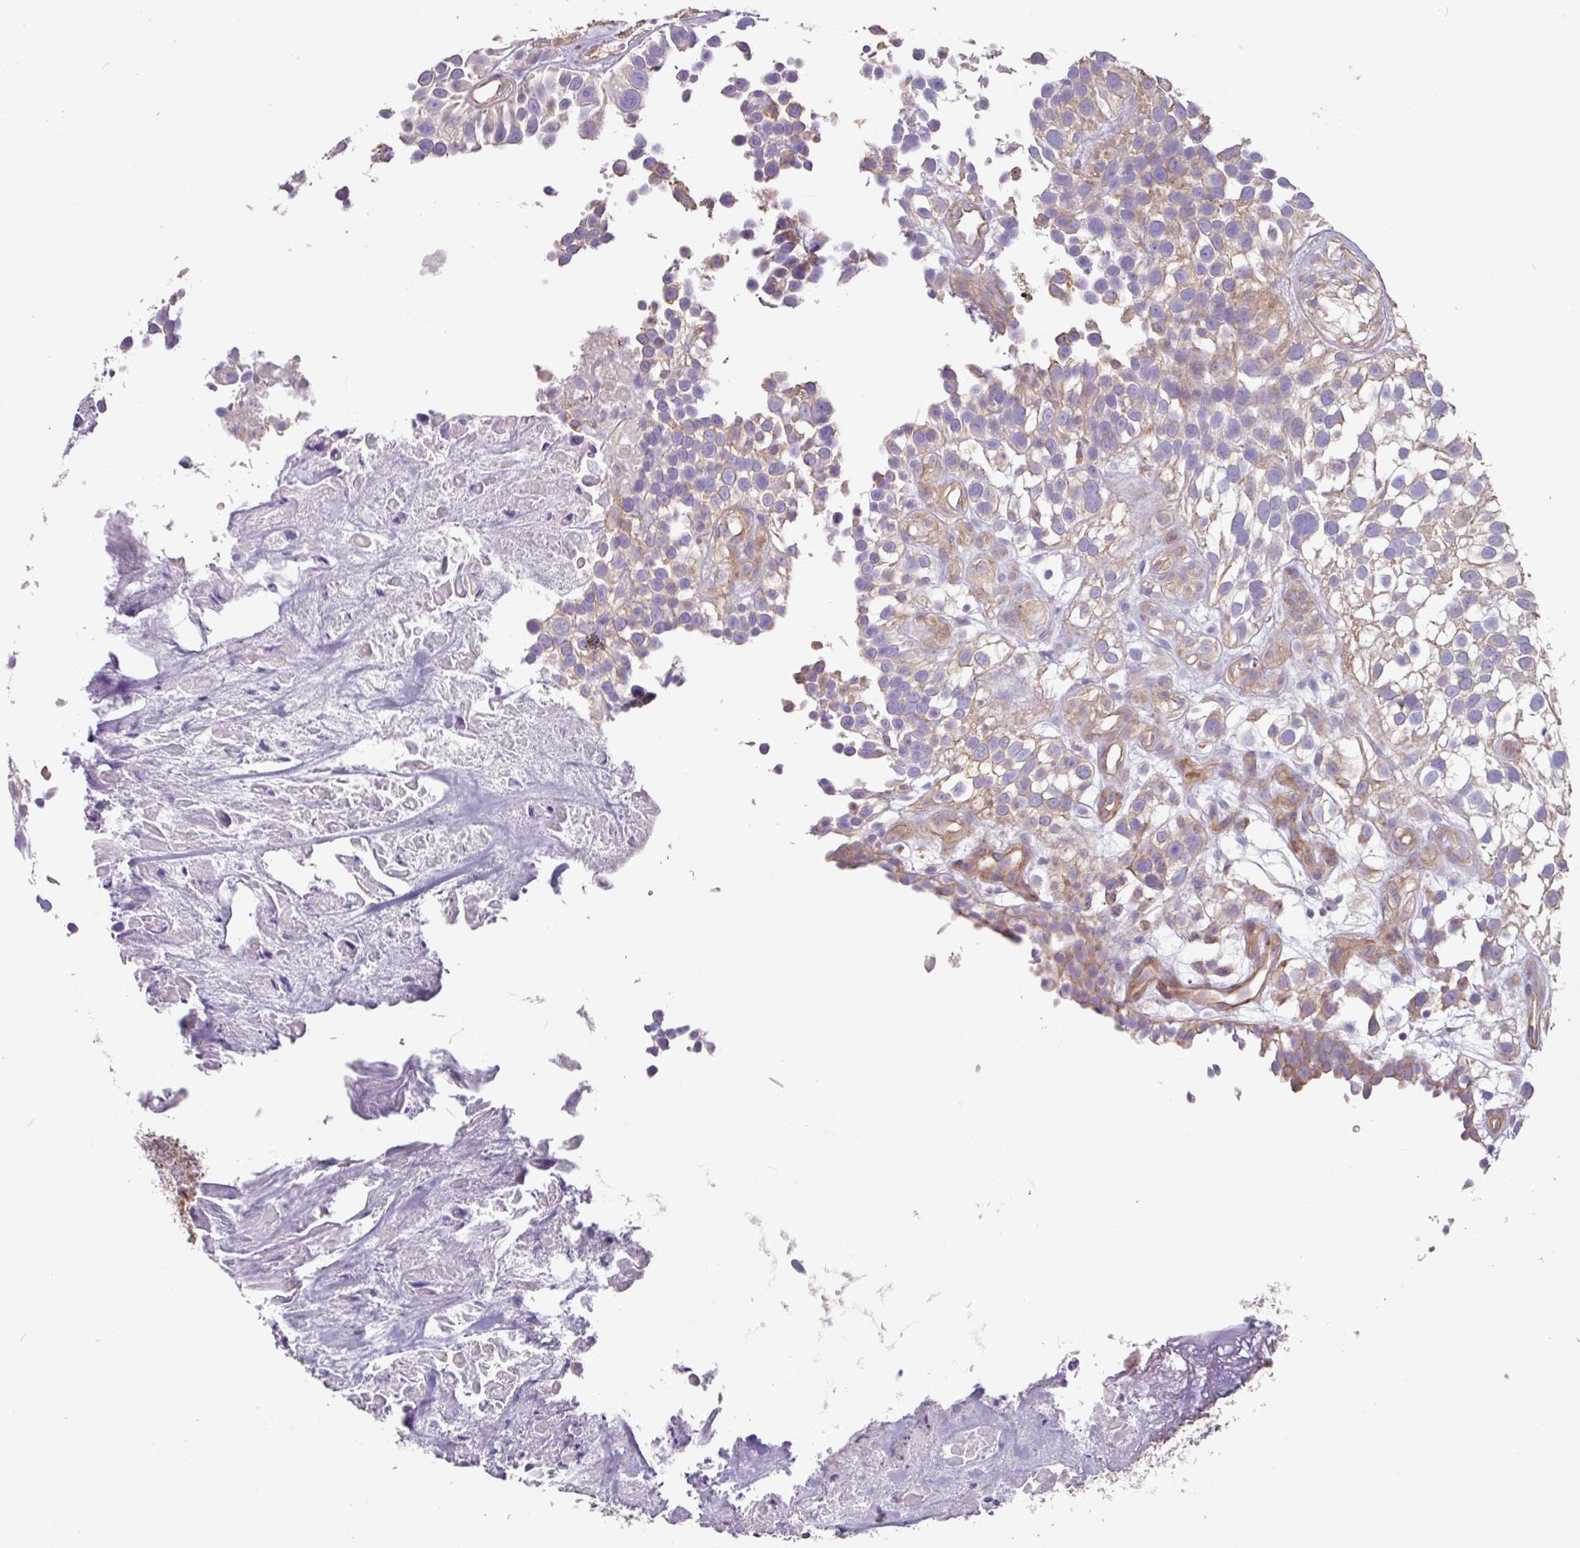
{"staining": {"intensity": "weak", "quantity": "<25%", "location": "cytoplasmic/membranous"}, "tissue": "urothelial cancer", "cell_type": "Tumor cells", "image_type": "cancer", "snomed": [{"axis": "morphology", "description": "Urothelial carcinoma, High grade"}, {"axis": "topography", "description": "Urinary bladder"}], "caption": "IHC of human urothelial cancer displays no positivity in tumor cells. (DAB (3,3'-diaminobenzidine) immunohistochemistry (IHC) visualized using brightfield microscopy, high magnification).", "gene": "MRRF", "patient": {"sex": "male", "age": 56}}